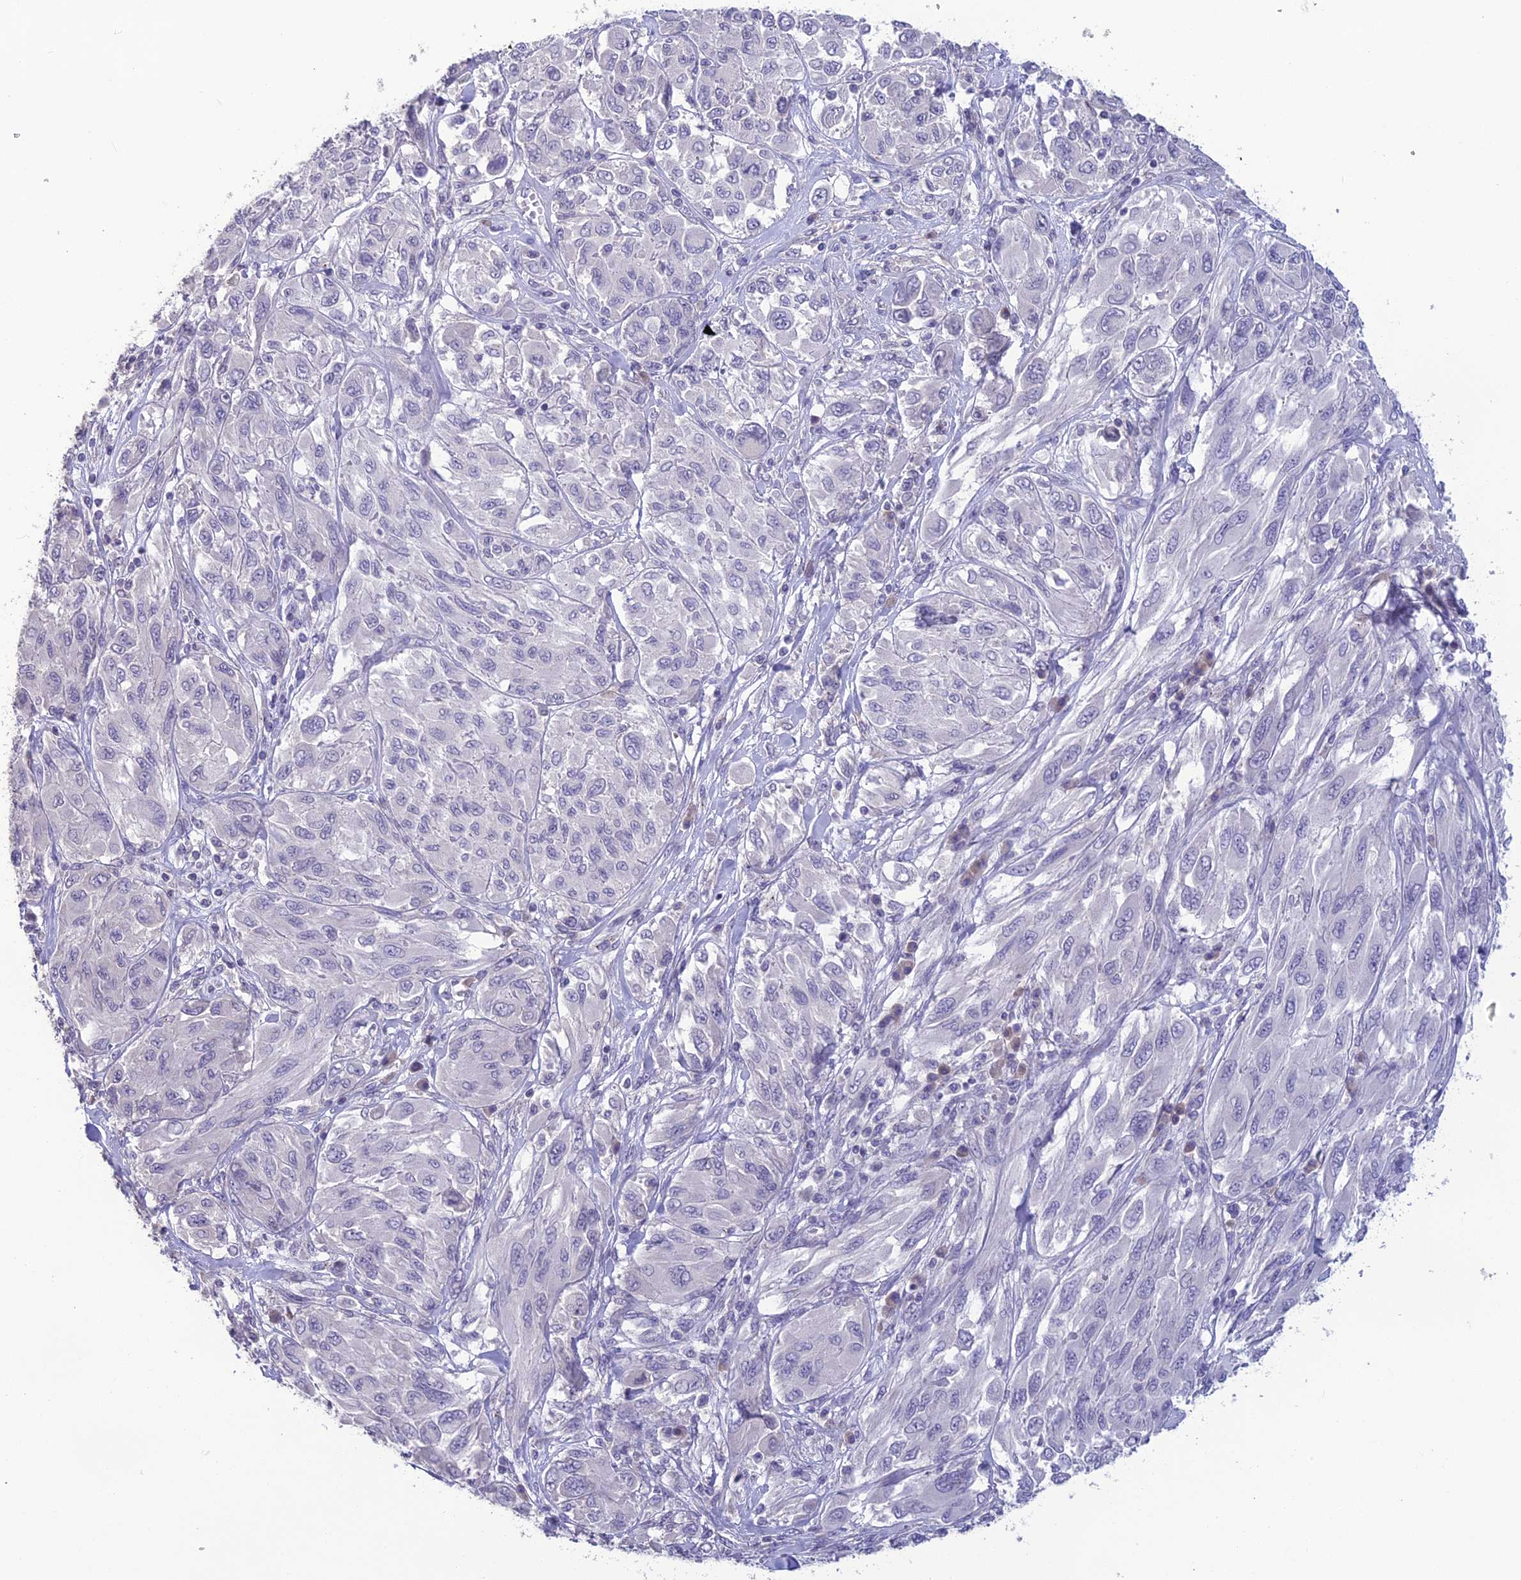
{"staining": {"intensity": "negative", "quantity": "none", "location": "none"}, "tissue": "melanoma", "cell_type": "Tumor cells", "image_type": "cancer", "snomed": [{"axis": "morphology", "description": "Malignant melanoma, NOS"}, {"axis": "topography", "description": "Skin"}], "caption": "An immunohistochemistry histopathology image of malignant melanoma is shown. There is no staining in tumor cells of malignant melanoma.", "gene": "TMEM134", "patient": {"sex": "female", "age": 91}}